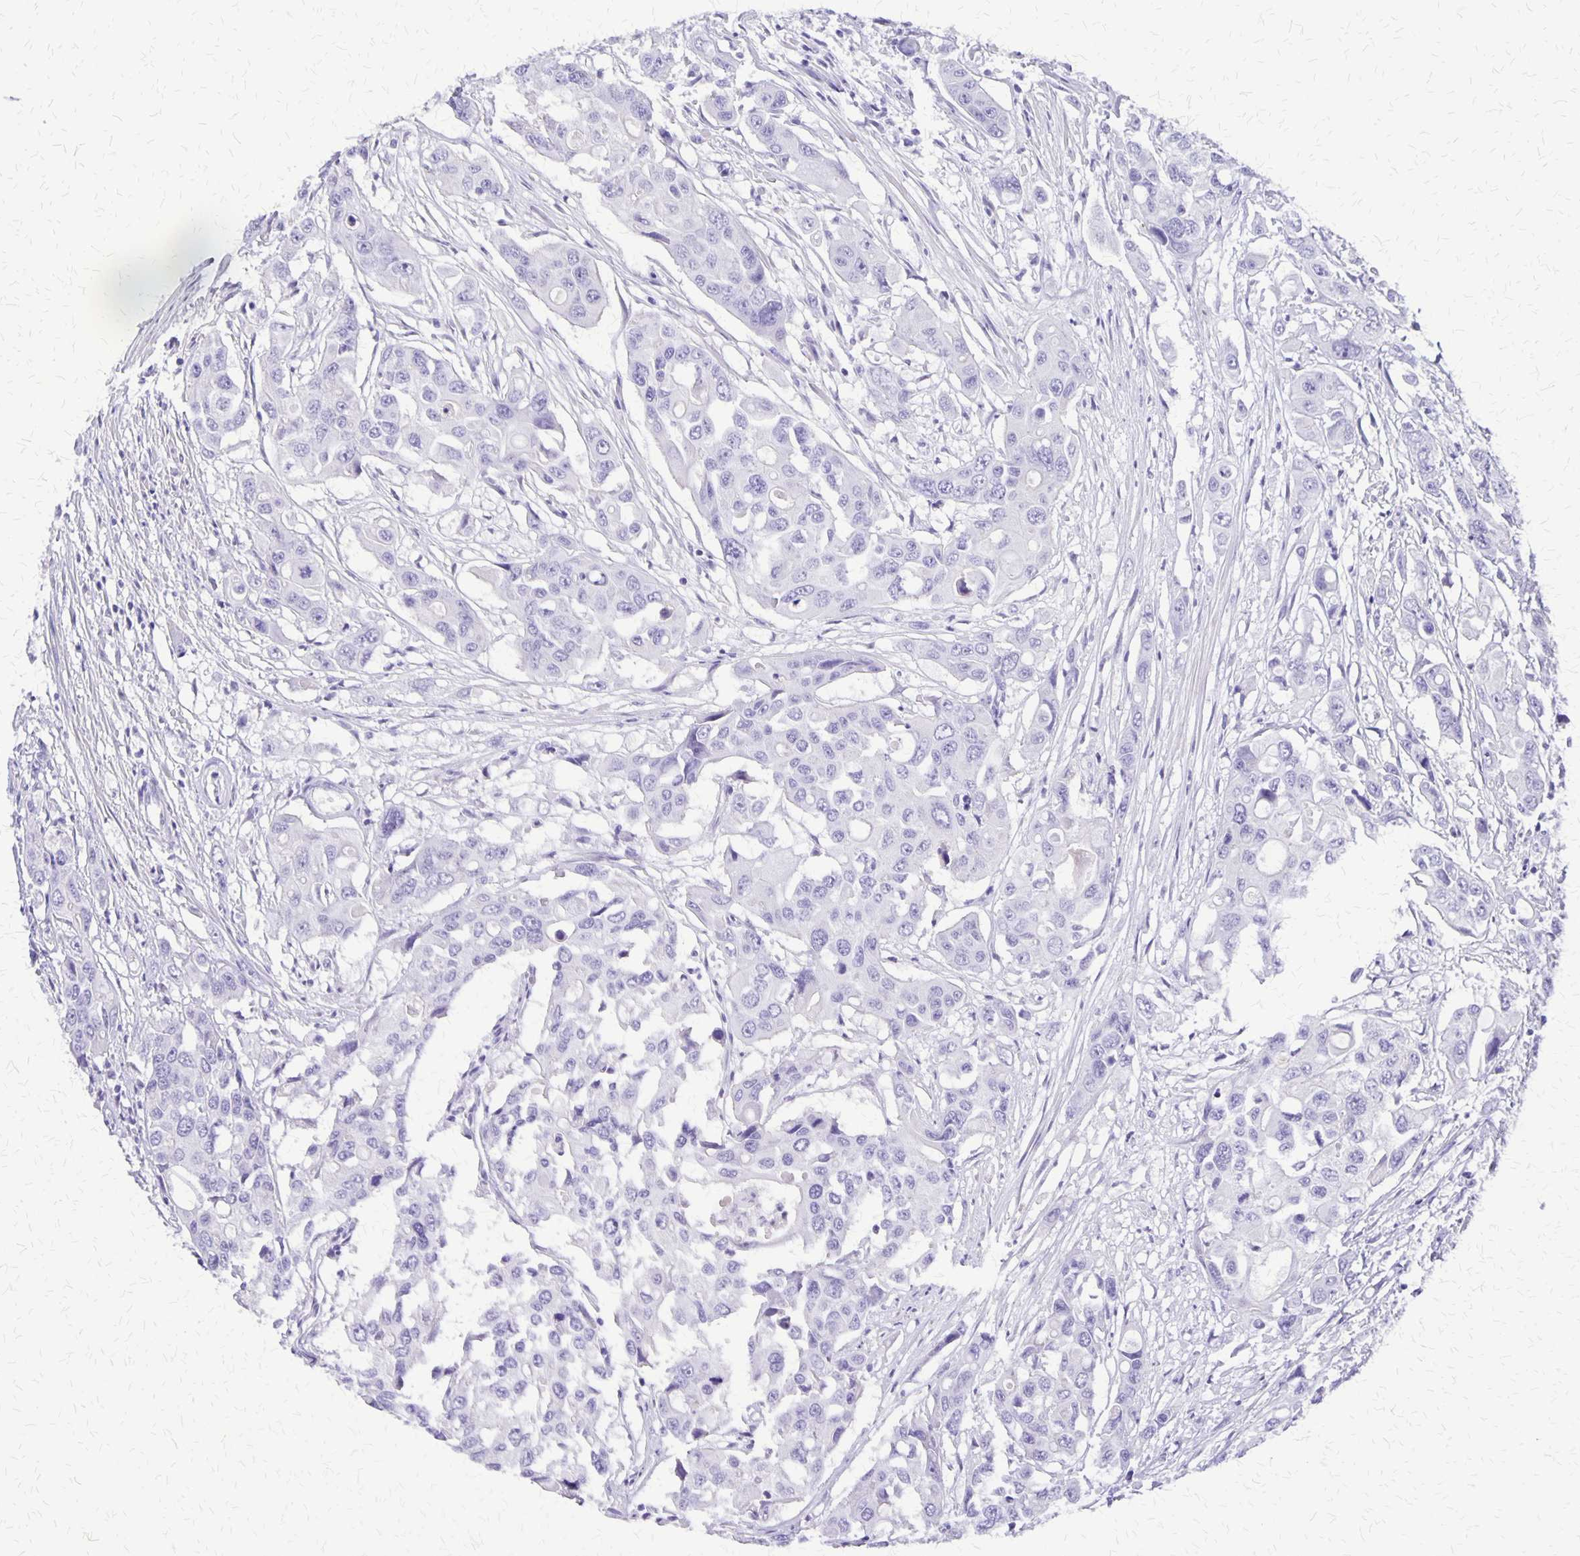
{"staining": {"intensity": "negative", "quantity": "none", "location": "none"}, "tissue": "colorectal cancer", "cell_type": "Tumor cells", "image_type": "cancer", "snomed": [{"axis": "morphology", "description": "Adenocarcinoma, NOS"}, {"axis": "topography", "description": "Colon"}], "caption": "Protein analysis of adenocarcinoma (colorectal) displays no significant expression in tumor cells.", "gene": "SLC13A2", "patient": {"sex": "male", "age": 77}}